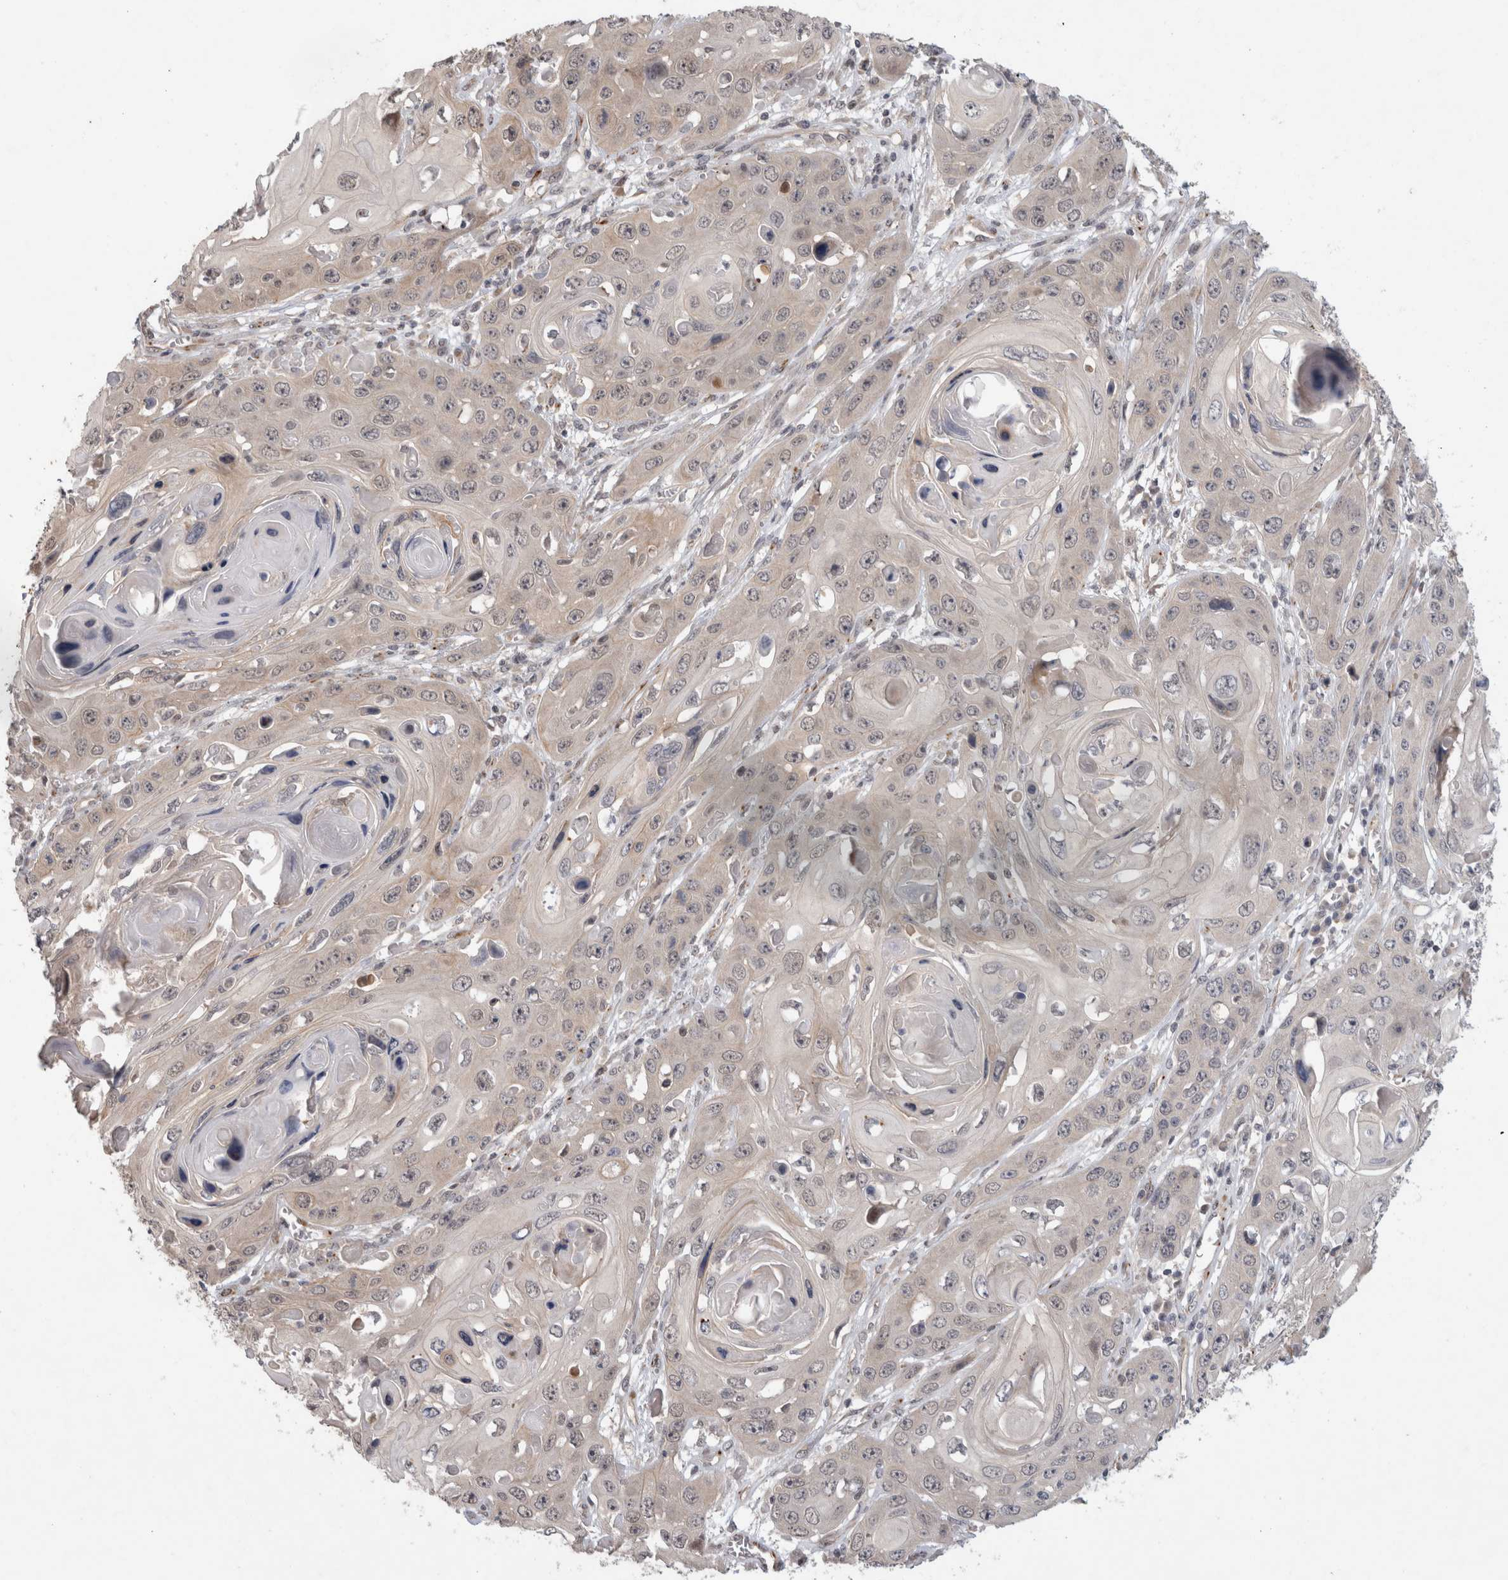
{"staining": {"intensity": "negative", "quantity": "none", "location": "none"}, "tissue": "skin cancer", "cell_type": "Tumor cells", "image_type": "cancer", "snomed": [{"axis": "morphology", "description": "Squamous cell carcinoma, NOS"}, {"axis": "topography", "description": "Skin"}], "caption": "Skin squamous cell carcinoma was stained to show a protein in brown. There is no significant staining in tumor cells.", "gene": "CRISPLD1", "patient": {"sex": "male", "age": 55}}